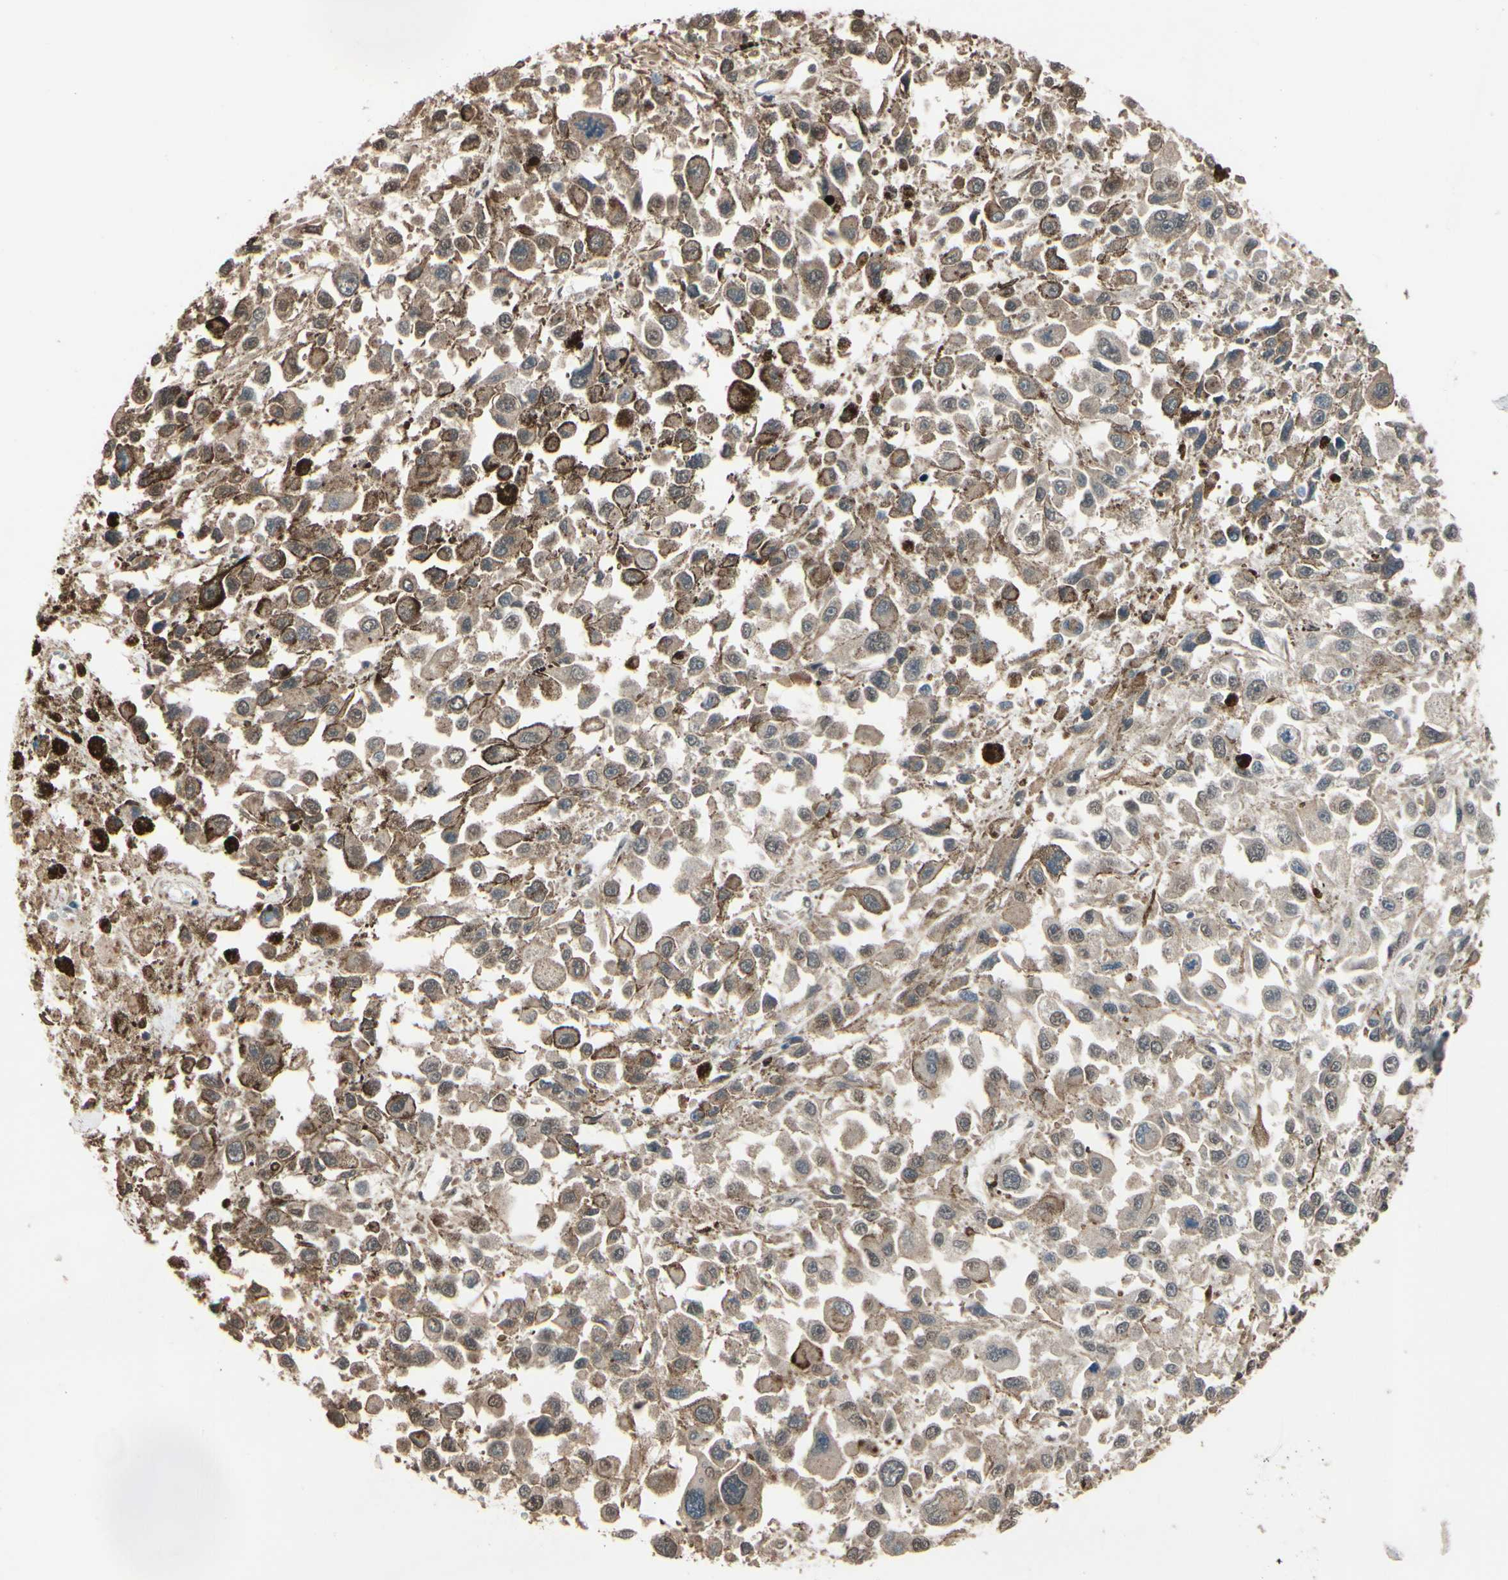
{"staining": {"intensity": "weak", "quantity": ">75%", "location": "cytoplasmic/membranous"}, "tissue": "melanoma", "cell_type": "Tumor cells", "image_type": "cancer", "snomed": [{"axis": "morphology", "description": "Malignant melanoma, Metastatic site"}, {"axis": "topography", "description": "Lymph node"}], "caption": "The histopathology image reveals a brown stain indicating the presence of a protein in the cytoplasmic/membranous of tumor cells in malignant melanoma (metastatic site). The staining was performed using DAB, with brown indicating positive protein expression. Nuclei are stained blue with hematoxylin.", "gene": "PNPLA7", "patient": {"sex": "male", "age": 59}}